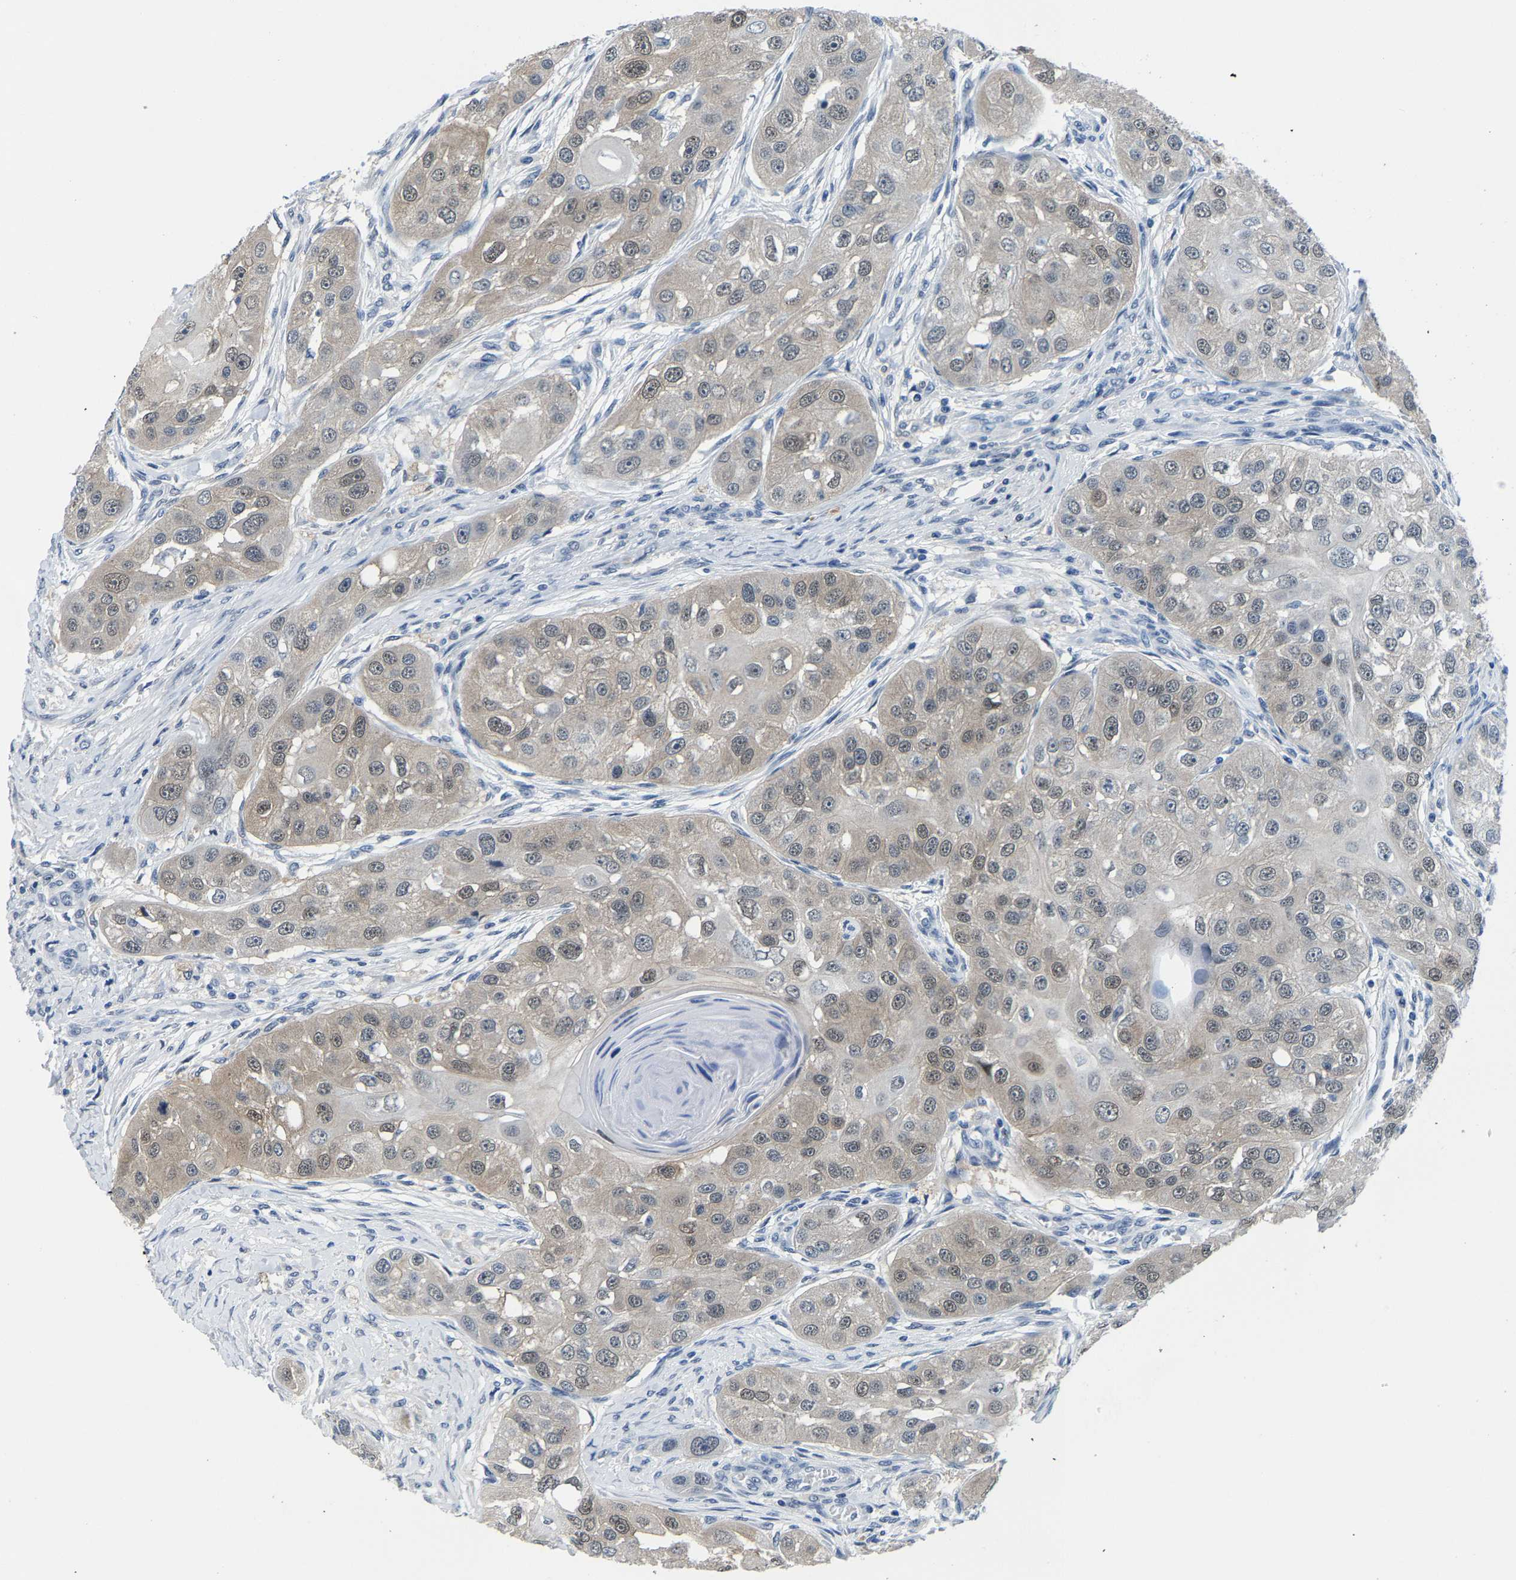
{"staining": {"intensity": "weak", "quantity": "<25%", "location": "cytoplasmic/membranous"}, "tissue": "head and neck cancer", "cell_type": "Tumor cells", "image_type": "cancer", "snomed": [{"axis": "morphology", "description": "Normal tissue, NOS"}, {"axis": "morphology", "description": "Squamous cell carcinoma, NOS"}, {"axis": "topography", "description": "Skeletal muscle"}, {"axis": "topography", "description": "Head-Neck"}], "caption": "Micrograph shows no protein staining in tumor cells of head and neck squamous cell carcinoma tissue.", "gene": "SSH3", "patient": {"sex": "male", "age": 51}}